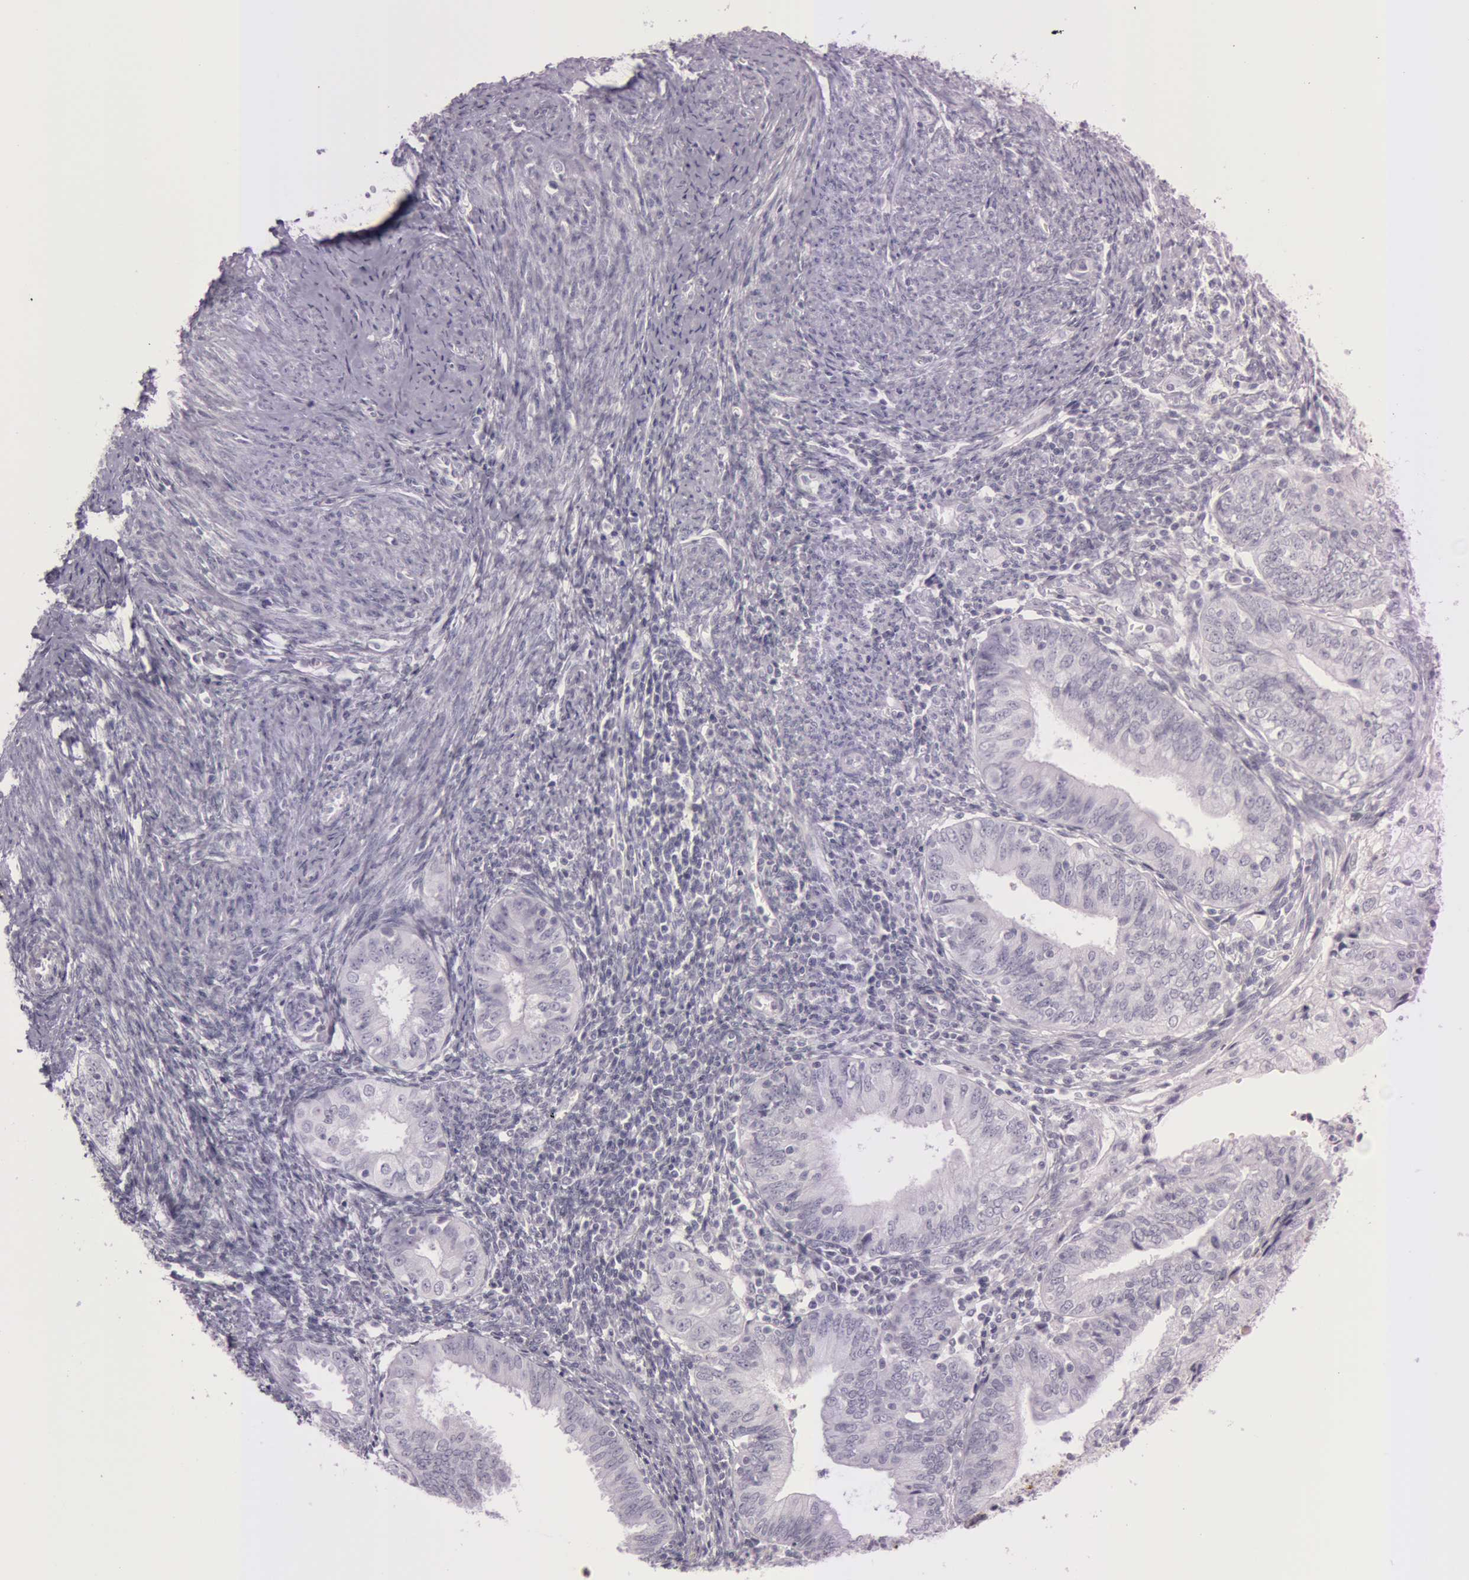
{"staining": {"intensity": "negative", "quantity": "none", "location": "none"}, "tissue": "endometrial cancer", "cell_type": "Tumor cells", "image_type": "cancer", "snomed": [{"axis": "morphology", "description": "Adenocarcinoma, NOS"}, {"axis": "topography", "description": "Endometrium"}], "caption": "An image of adenocarcinoma (endometrial) stained for a protein displays no brown staining in tumor cells.", "gene": "S100A7", "patient": {"sex": "female", "age": 55}}